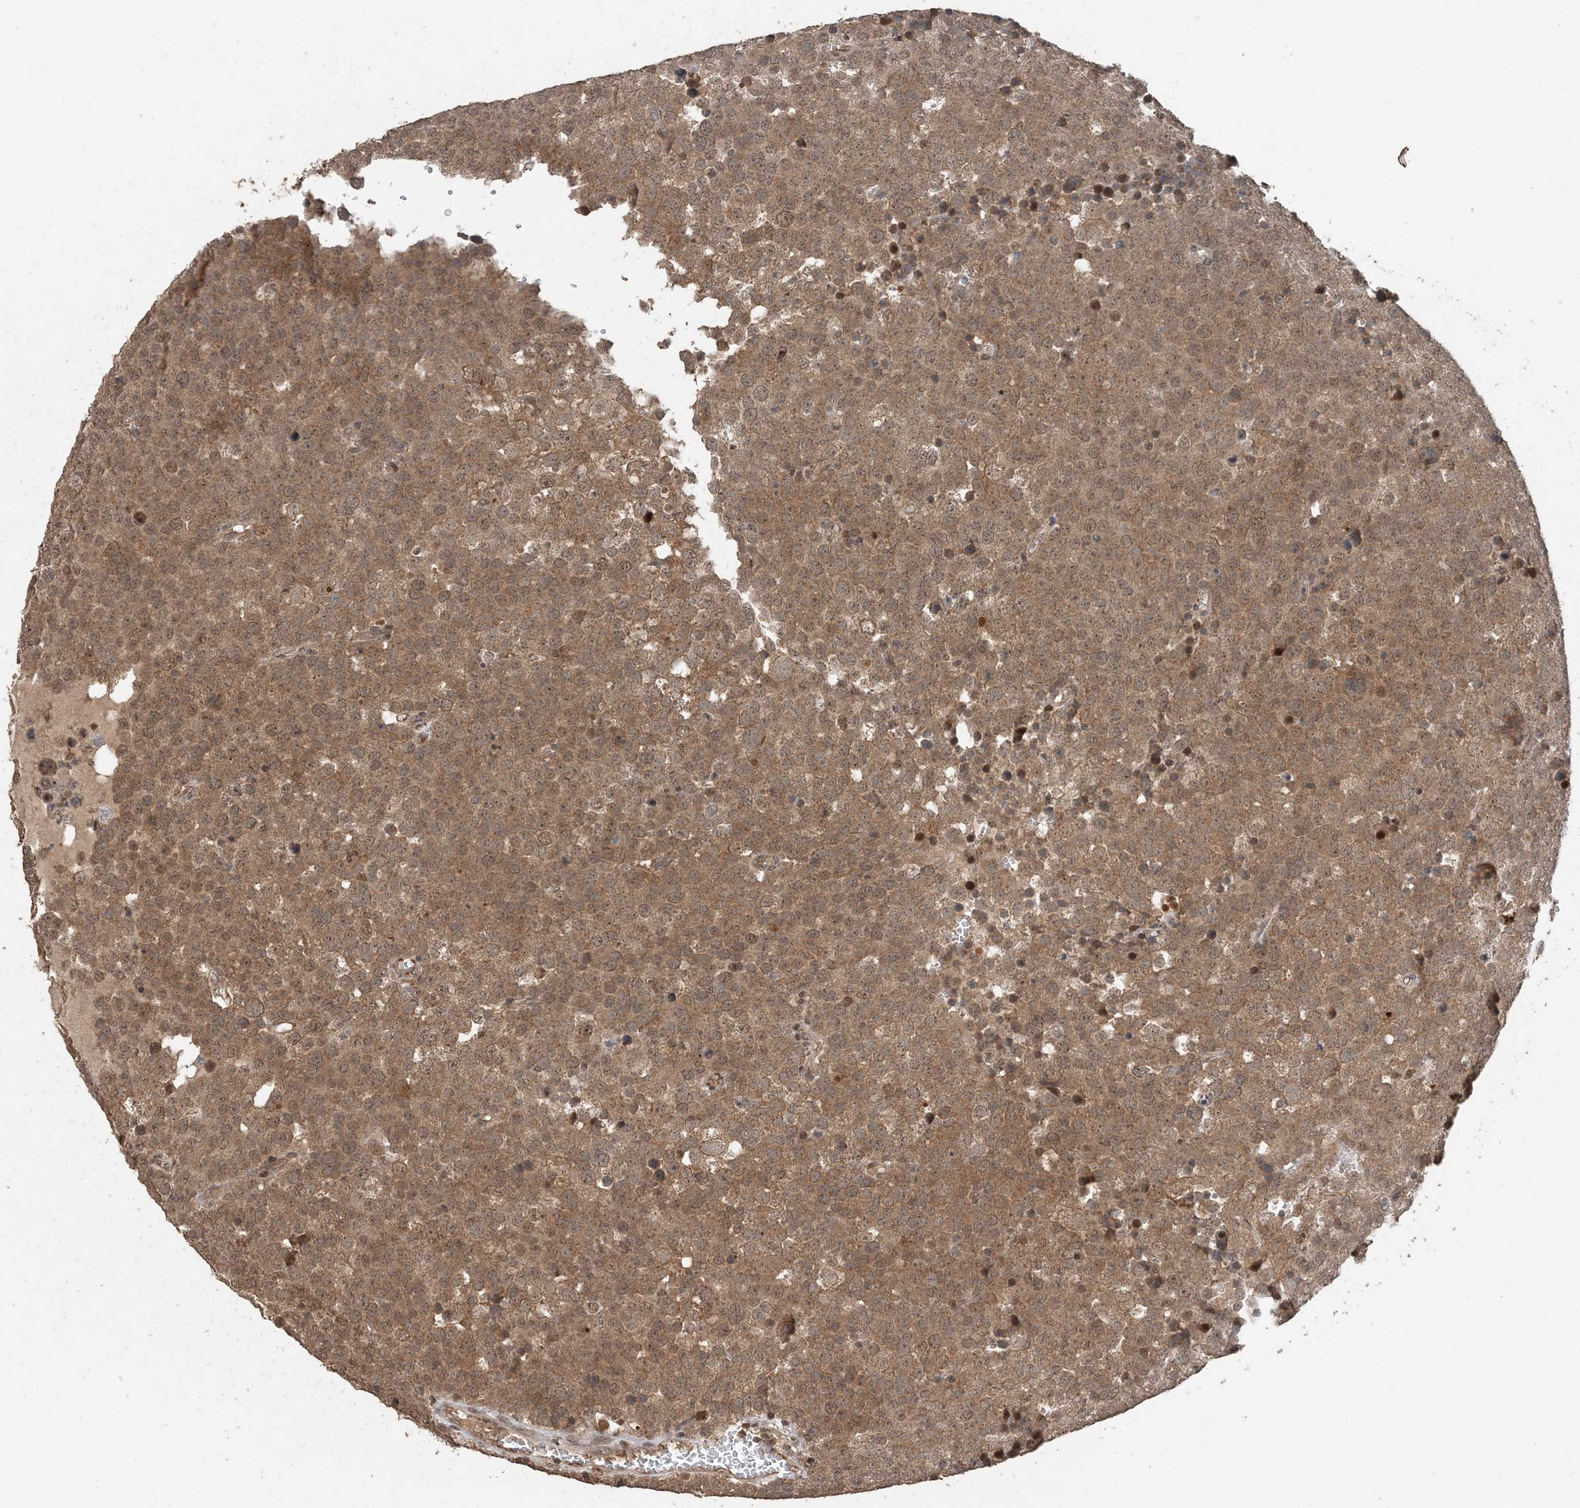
{"staining": {"intensity": "moderate", "quantity": ">75%", "location": "cytoplasmic/membranous"}, "tissue": "testis cancer", "cell_type": "Tumor cells", "image_type": "cancer", "snomed": [{"axis": "morphology", "description": "Seminoma, NOS"}, {"axis": "topography", "description": "Testis"}], "caption": "Human testis cancer stained with a protein marker exhibits moderate staining in tumor cells.", "gene": "ATP13A2", "patient": {"sex": "male", "age": 71}}